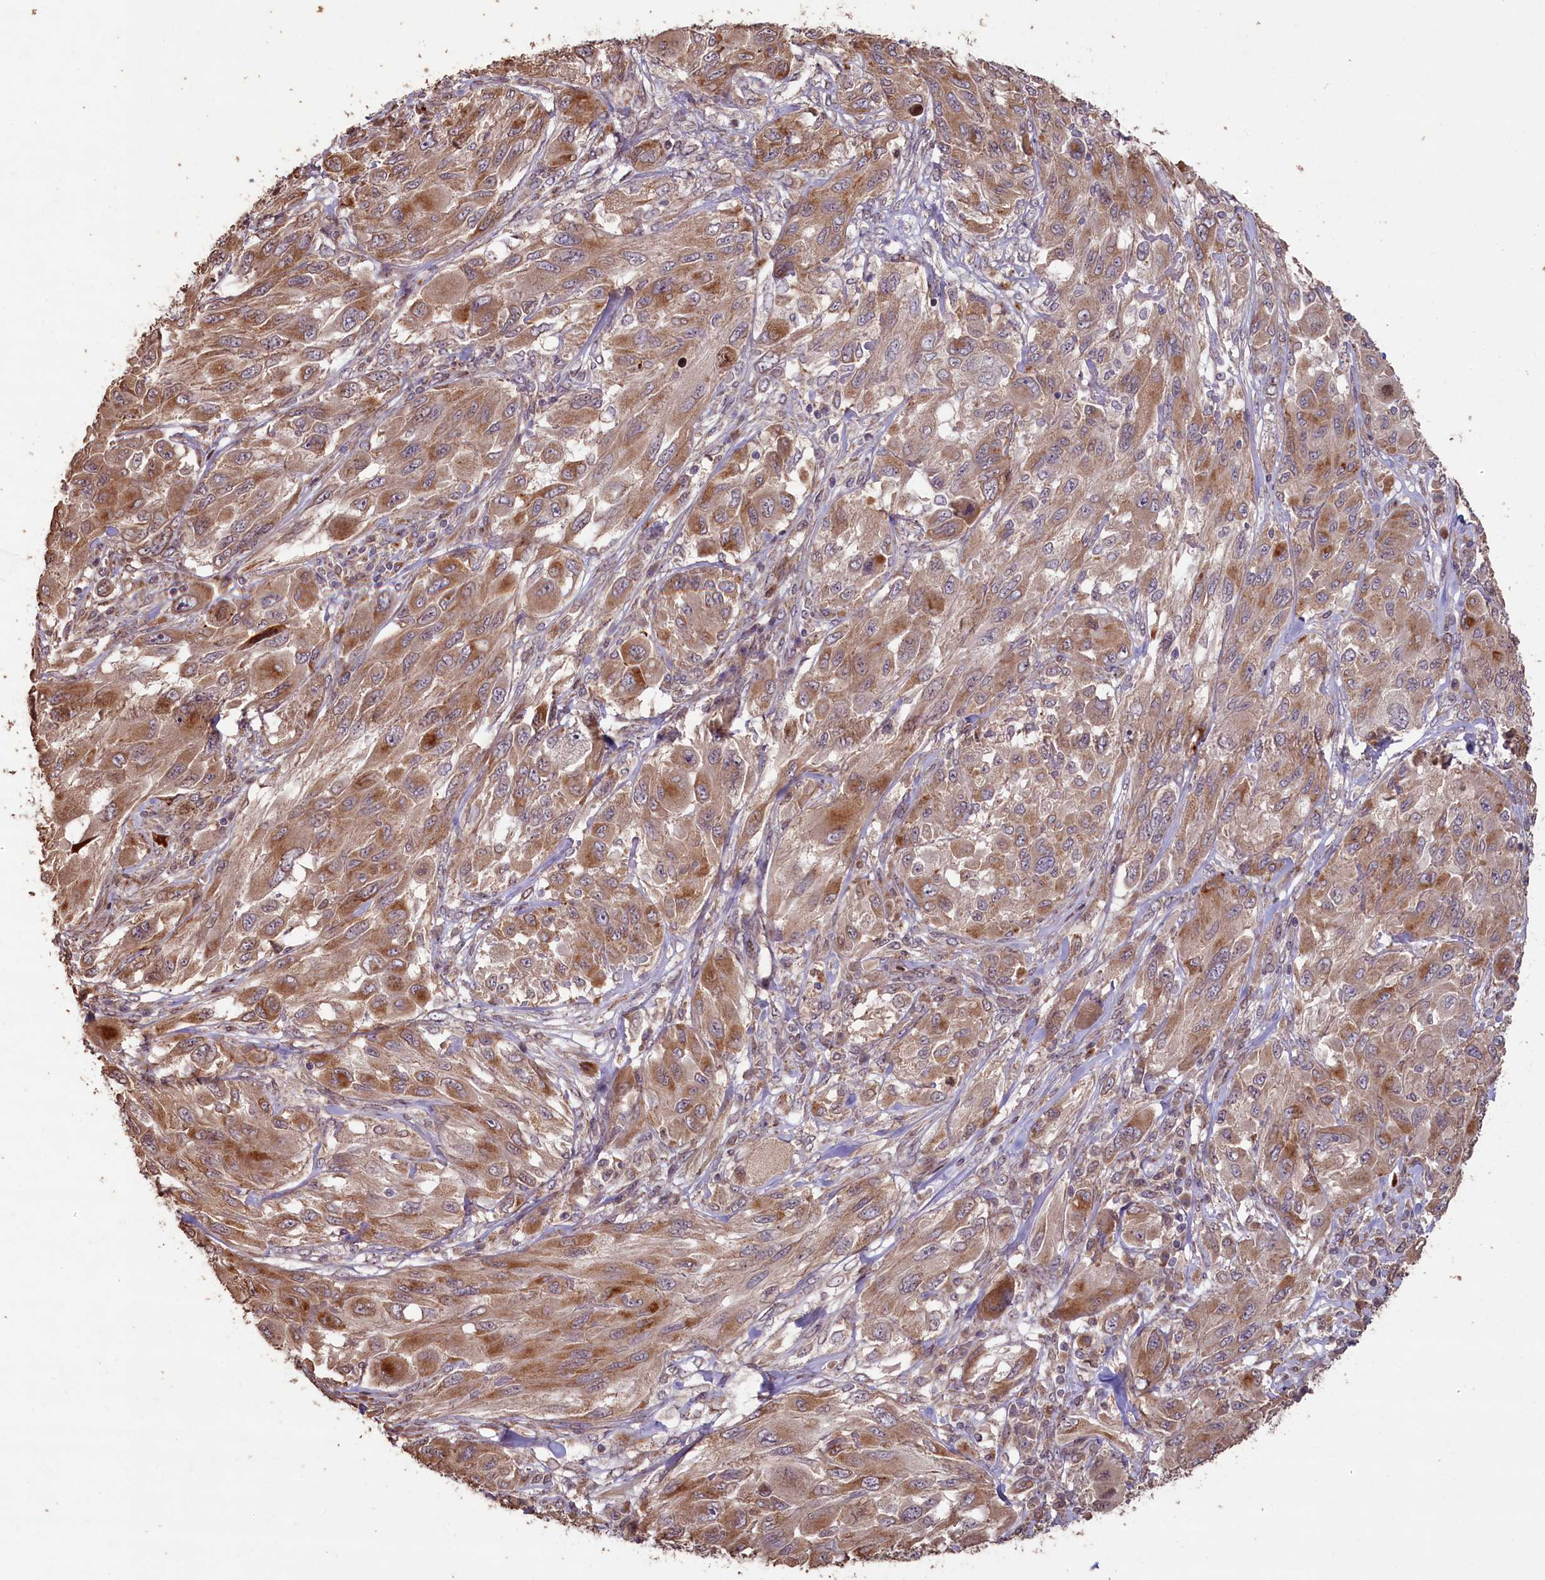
{"staining": {"intensity": "moderate", "quantity": ">75%", "location": "cytoplasmic/membranous"}, "tissue": "melanoma", "cell_type": "Tumor cells", "image_type": "cancer", "snomed": [{"axis": "morphology", "description": "Malignant melanoma, NOS"}, {"axis": "topography", "description": "Skin"}], "caption": "There is medium levels of moderate cytoplasmic/membranous positivity in tumor cells of melanoma, as demonstrated by immunohistochemical staining (brown color).", "gene": "SLC38A7", "patient": {"sex": "female", "age": 91}}